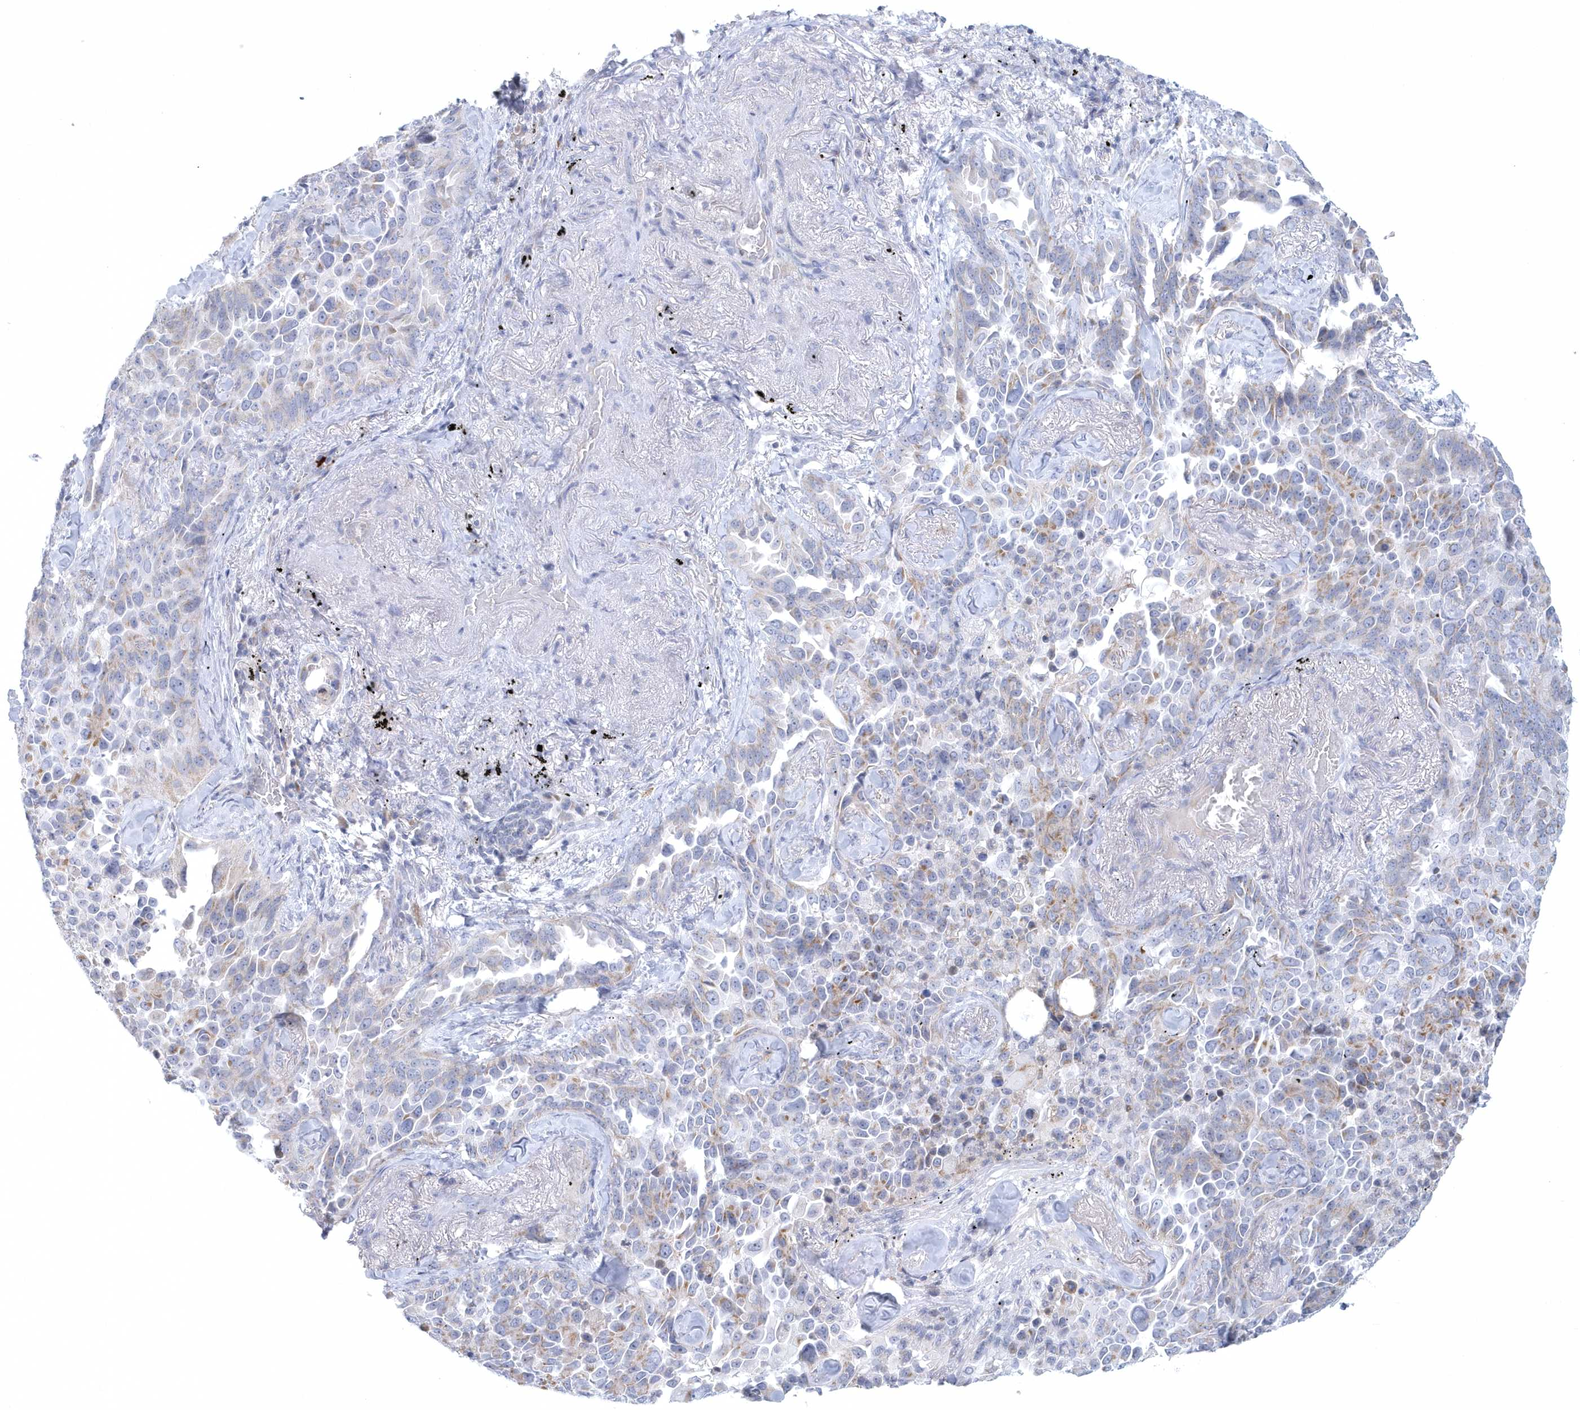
{"staining": {"intensity": "negative", "quantity": "none", "location": "none"}, "tissue": "lung cancer", "cell_type": "Tumor cells", "image_type": "cancer", "snomed": [{"axis": "morphology", "description": "Adenocarcinoma, NOS"}, {"axis": "topography", "description": "Lung"}], "caption": "A photomicrograph of lung cancer stained for a protein demonstrates no brown staining in tumor cells.", "gene": "NIPAL1", "patient": {"sex": "female", "age": 67}}